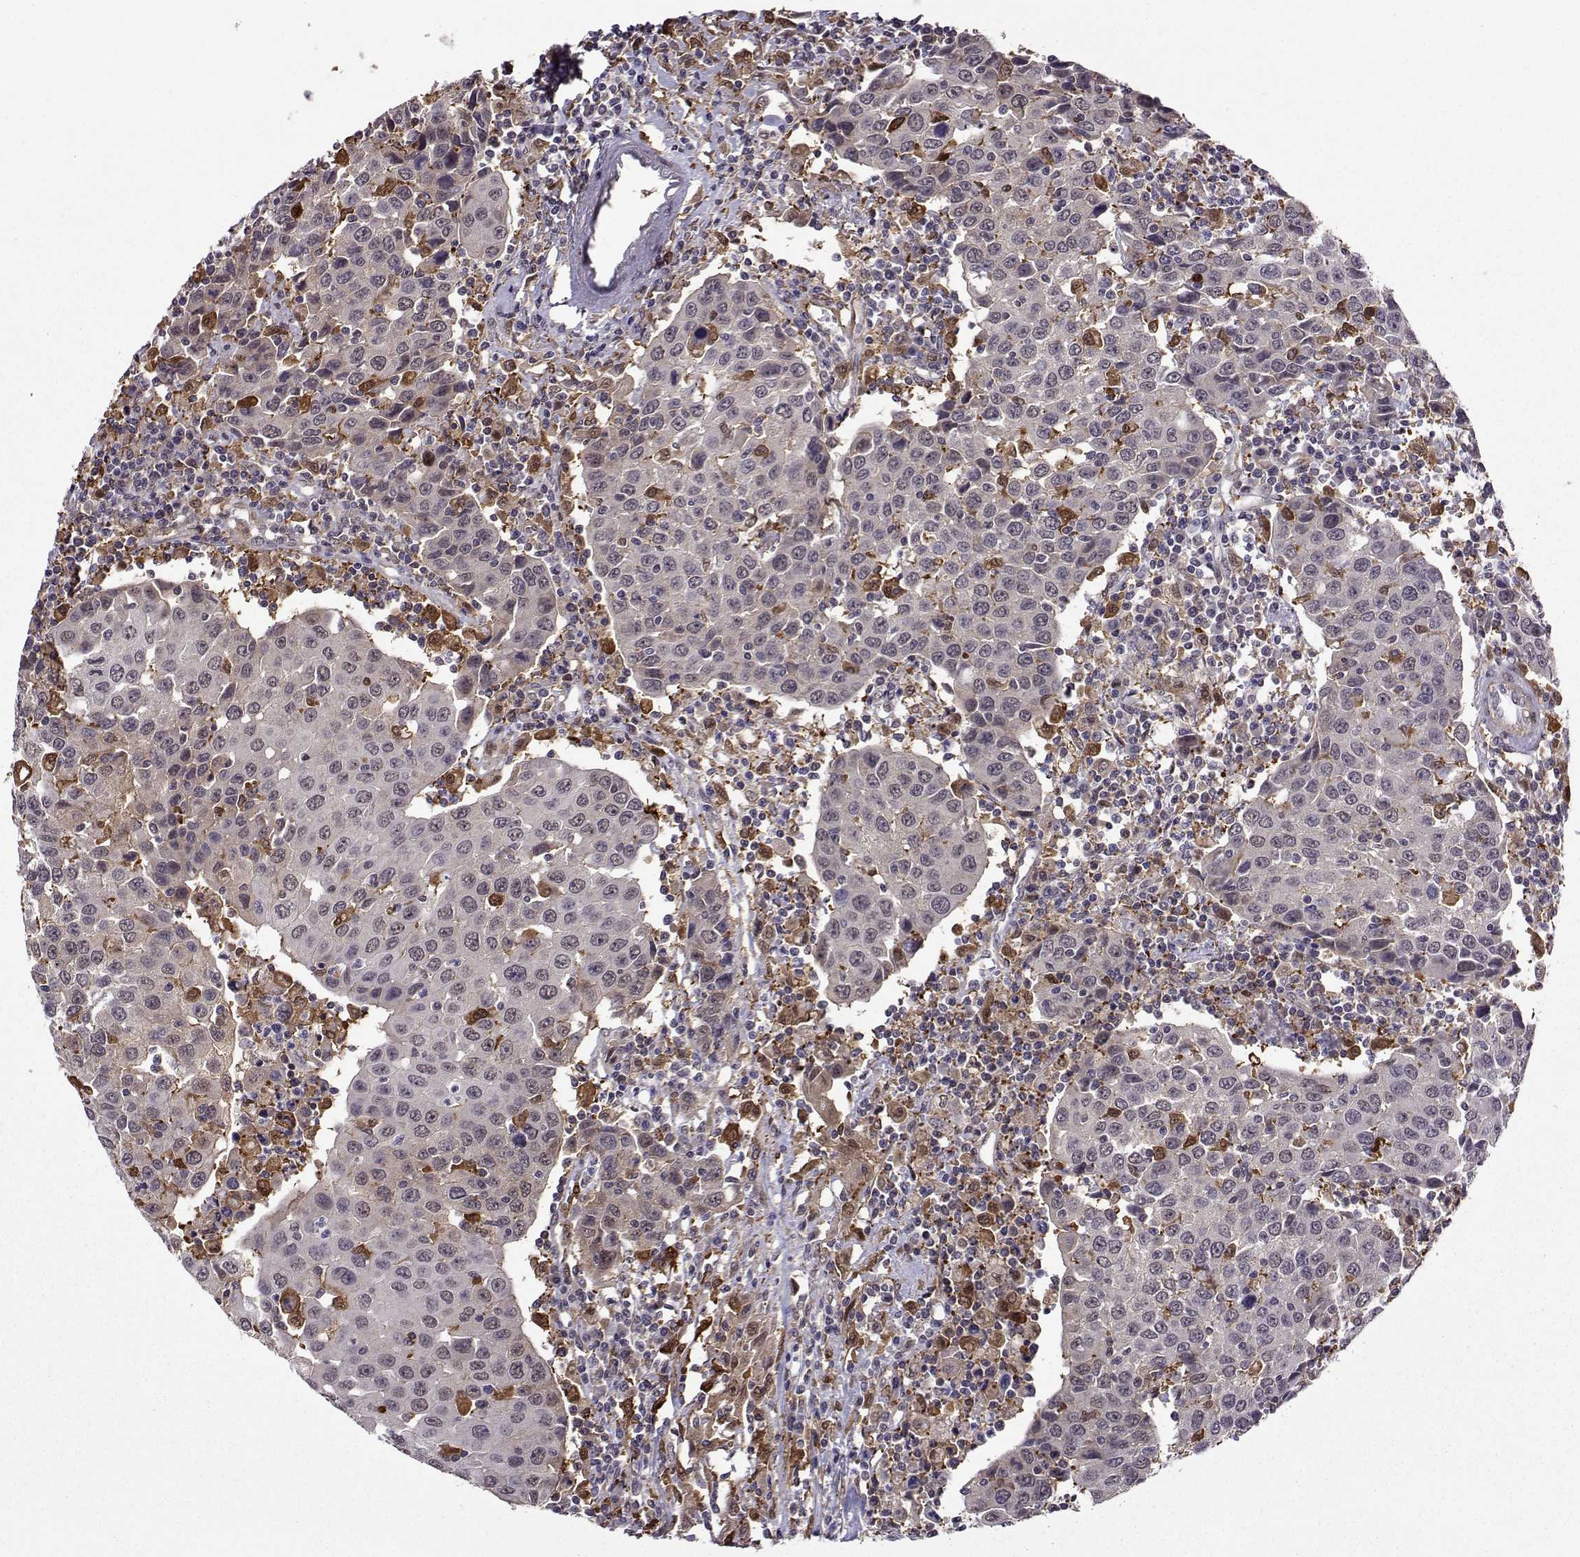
{"staining": {"intensity": "strong", "quantity": "<25%", "location": "cytoplasmic/membranous"}, "tissue": "urothelial cancer", "cell_type": "Tumor cells", "image_type": "cancer", "snomed": [{"axis": "morphology", "description": "Urothelial carcinoma, High grade"}, {"axis": "topography", "description": "Urinary bladder"}], "caption": "The micrograph demonstrates a brown stain indicating the presence of a protein in the cytoplasmic/membranous of tumor cells in urothelial carcinoma (high-grade).", "gene": "DDX20", "patient": {"sex": "female", "age": 85}}